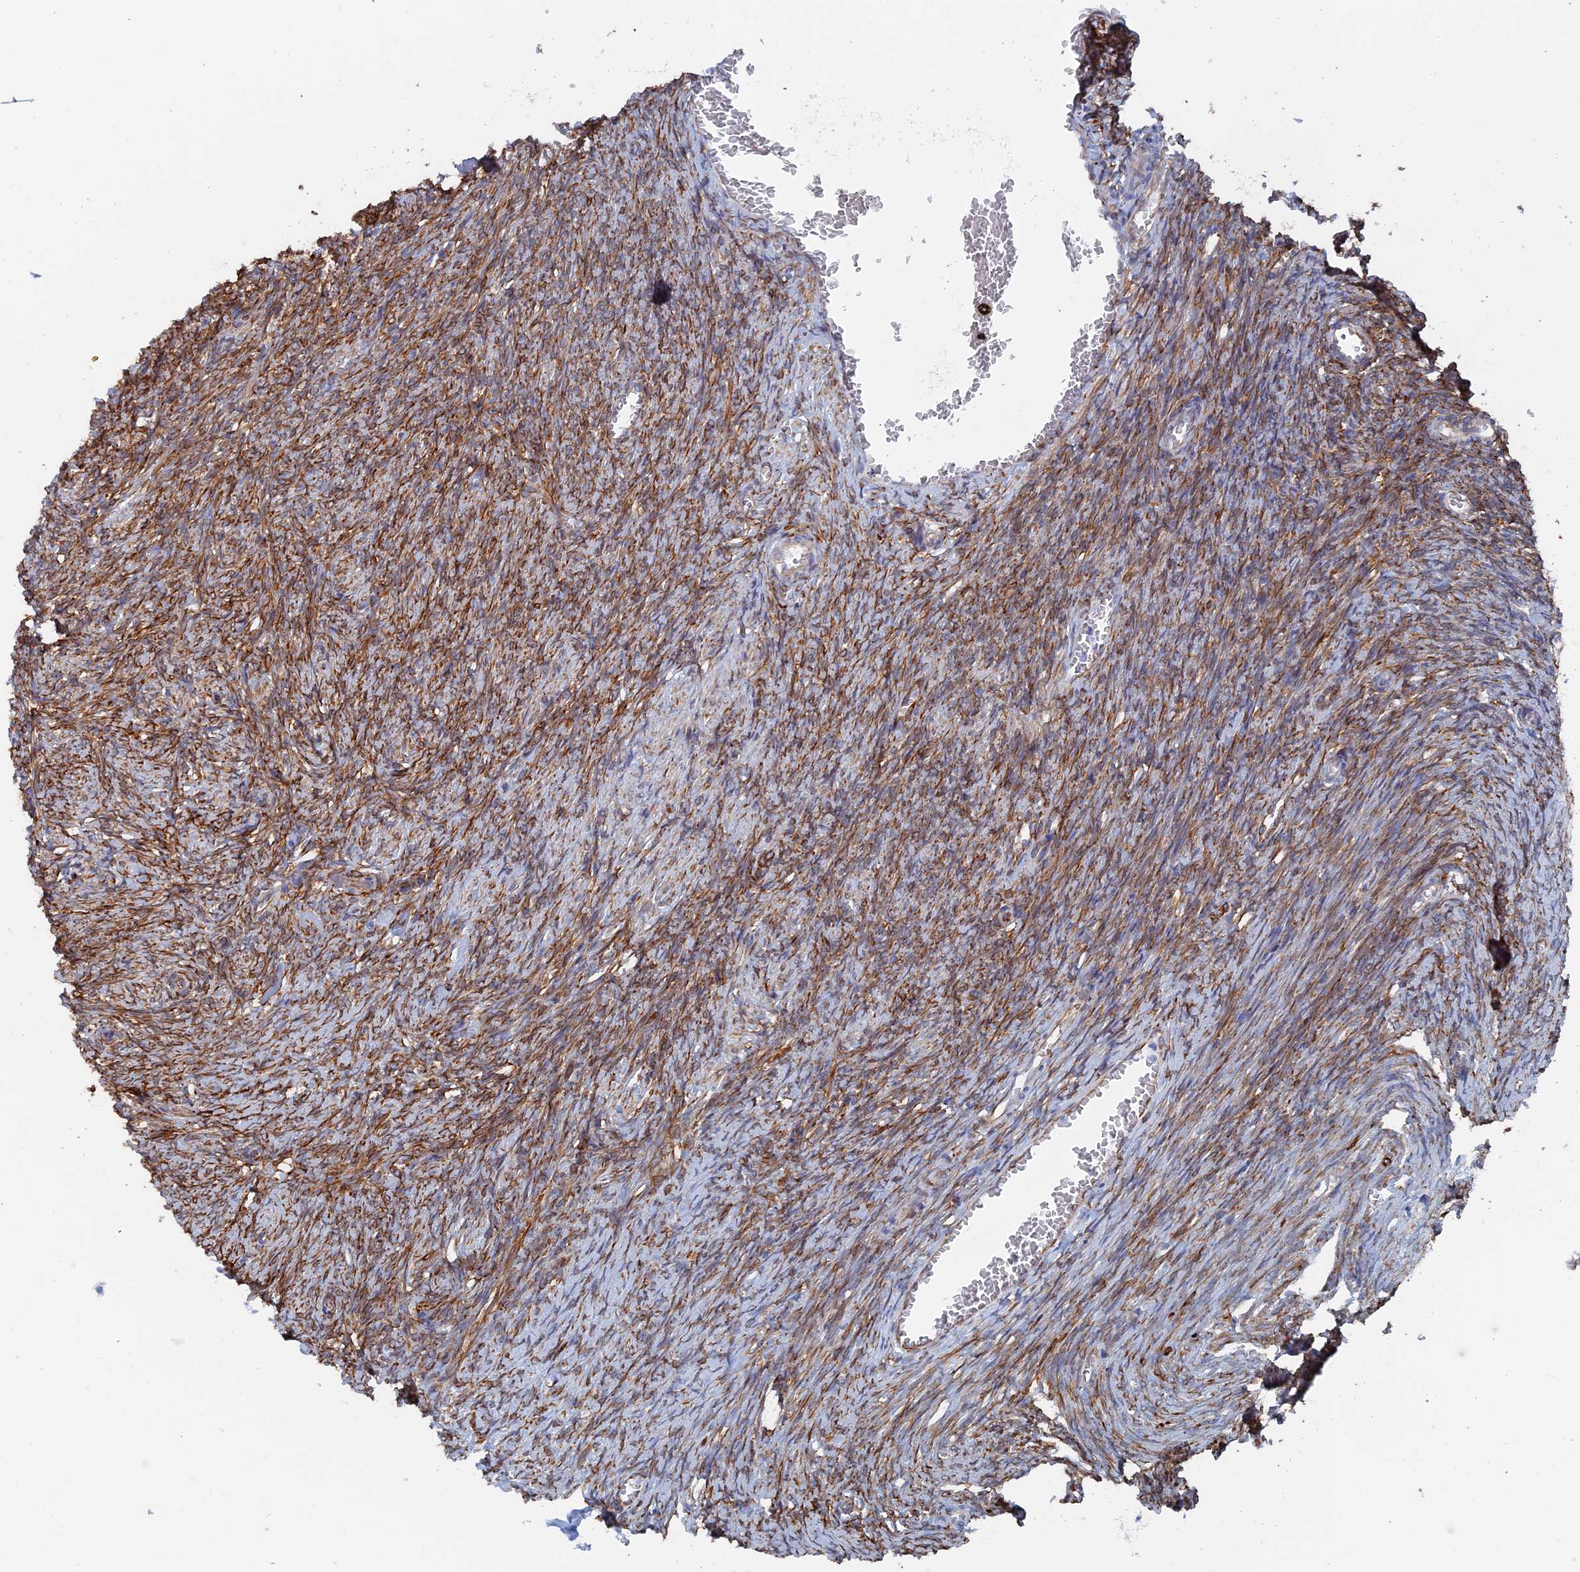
{"staining": {"intensity": "moderate", "quantity": ">75%", "location": "cytoplasmic/membranous"}, "tissue": "ovary", "cell_type": "Follicle cells", "image_type": "normal", "snomed": [{"axis": "morphology", "description": "Normal tissue, NOS"}, {"axis": "topography", "description": "Ovary"}], "caption": "The photomicrograph demonstrates a brown stain indicating the presence of a protein in the cytoplasmic/membranous of follicle cells in ovary. (Stains: DAB (3,3'-diaminobenzidine) in brown, nuclei in blue, Microscopy: brightfield microscopy at high magnification).", "gene": "COG7", "patient": {"sex": "female", "age": 44}}